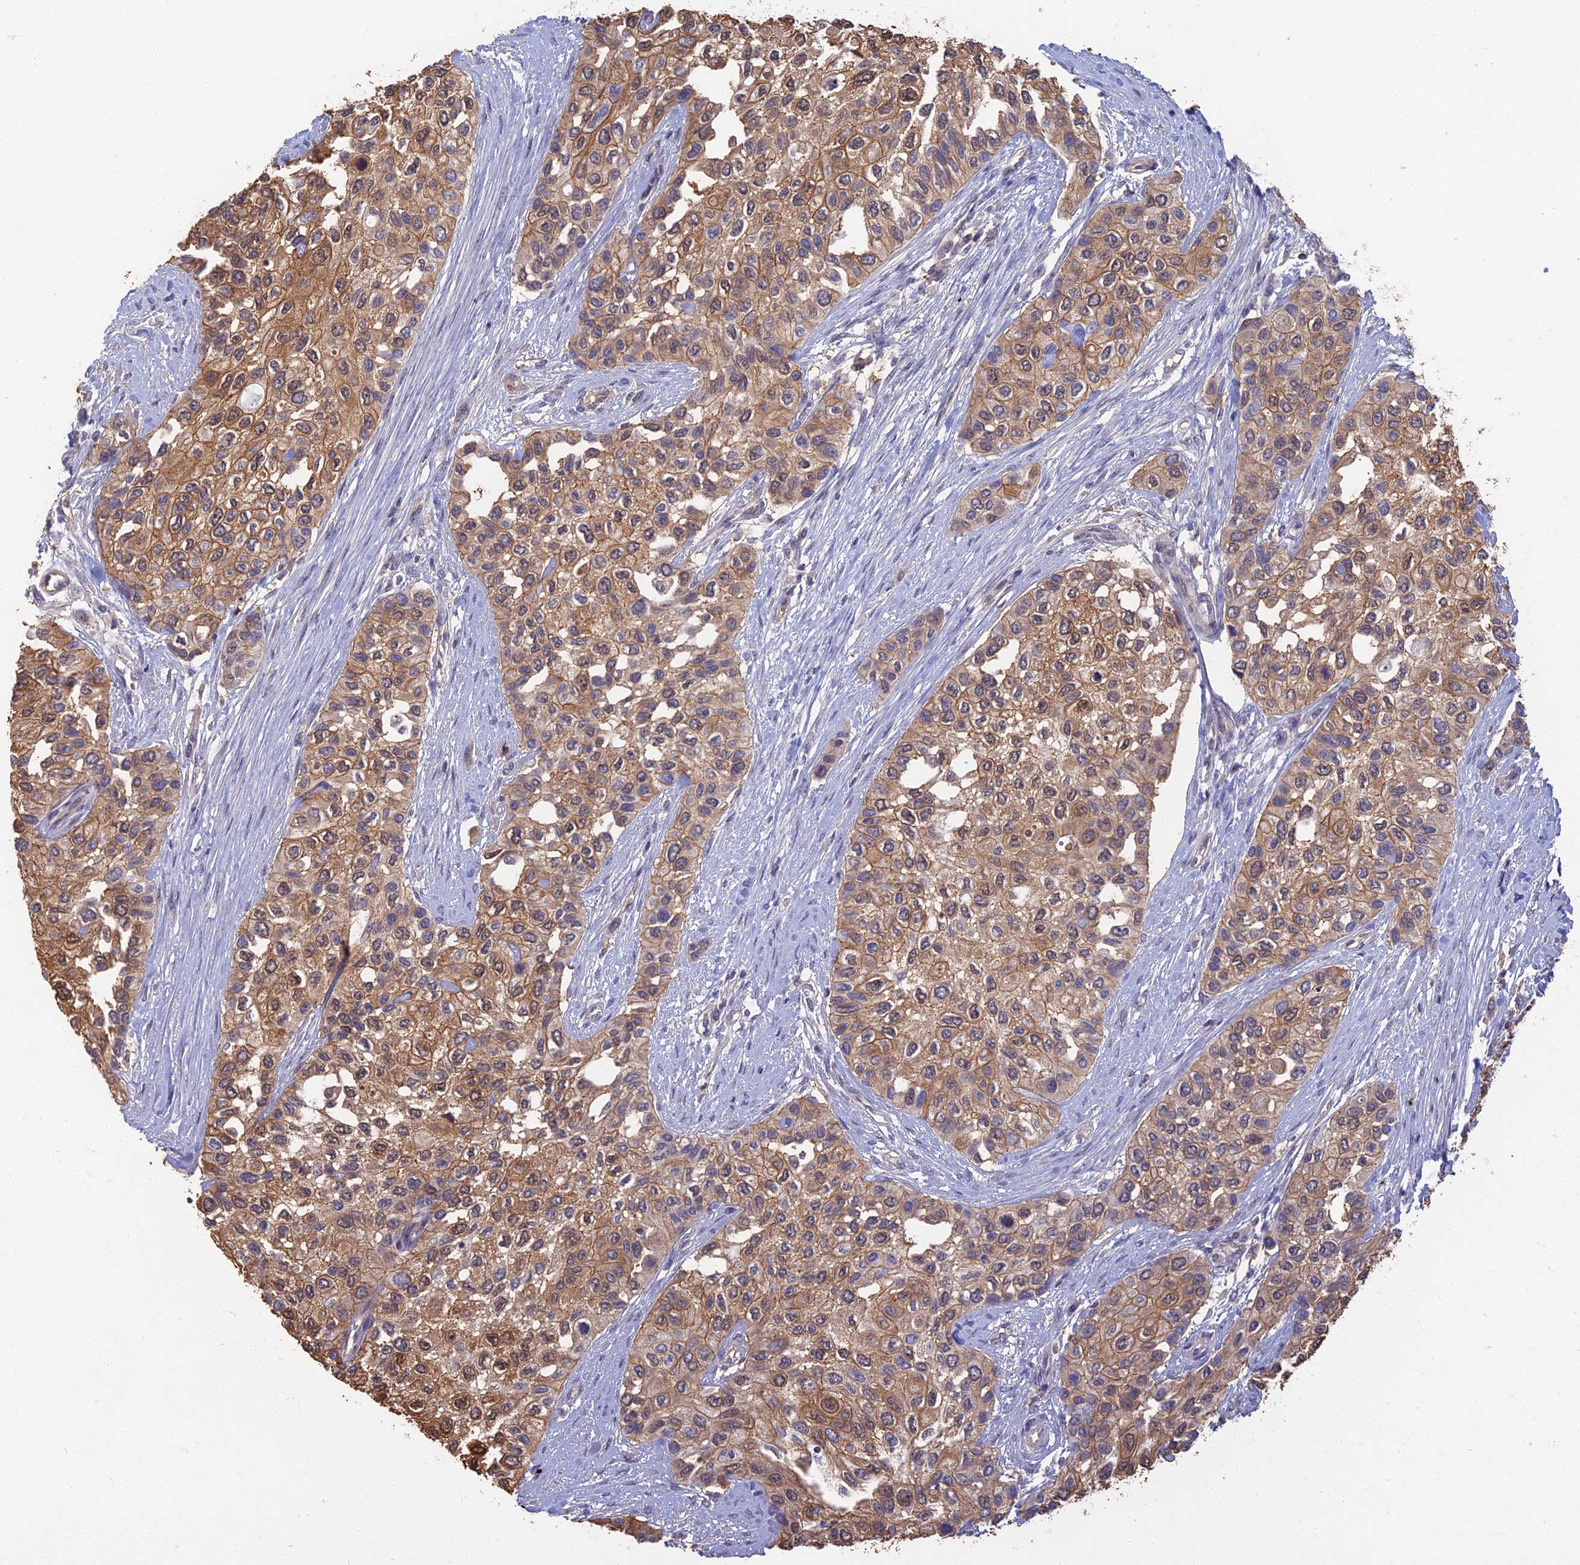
{"staining": {"intensity": "moderate", "quantity": ">75%", "location": "cytoplasmic/membranous"}, "tissue": "urothelial cancer", "cell_type": "Tumor cells", "image_type": "cancer", "snomed": [{"axis": "morphology", "description": "Normal tissue, NOS"}, {"axis": "morphology", "description": "Urothelial carcinoma, High grade"}, {"axis": "topography", "description": "Vascular tissue"}, {"axis": "topography", "description": "Urinary bladder"}], "caption": "Moderate cytoplasmic/membranous protein positivity is identified in about >75% of tumor cells in urothelial carcinoma (high-grade).", "gene": "LRRN3", "patient": {"sex": "female", "age": 56}}